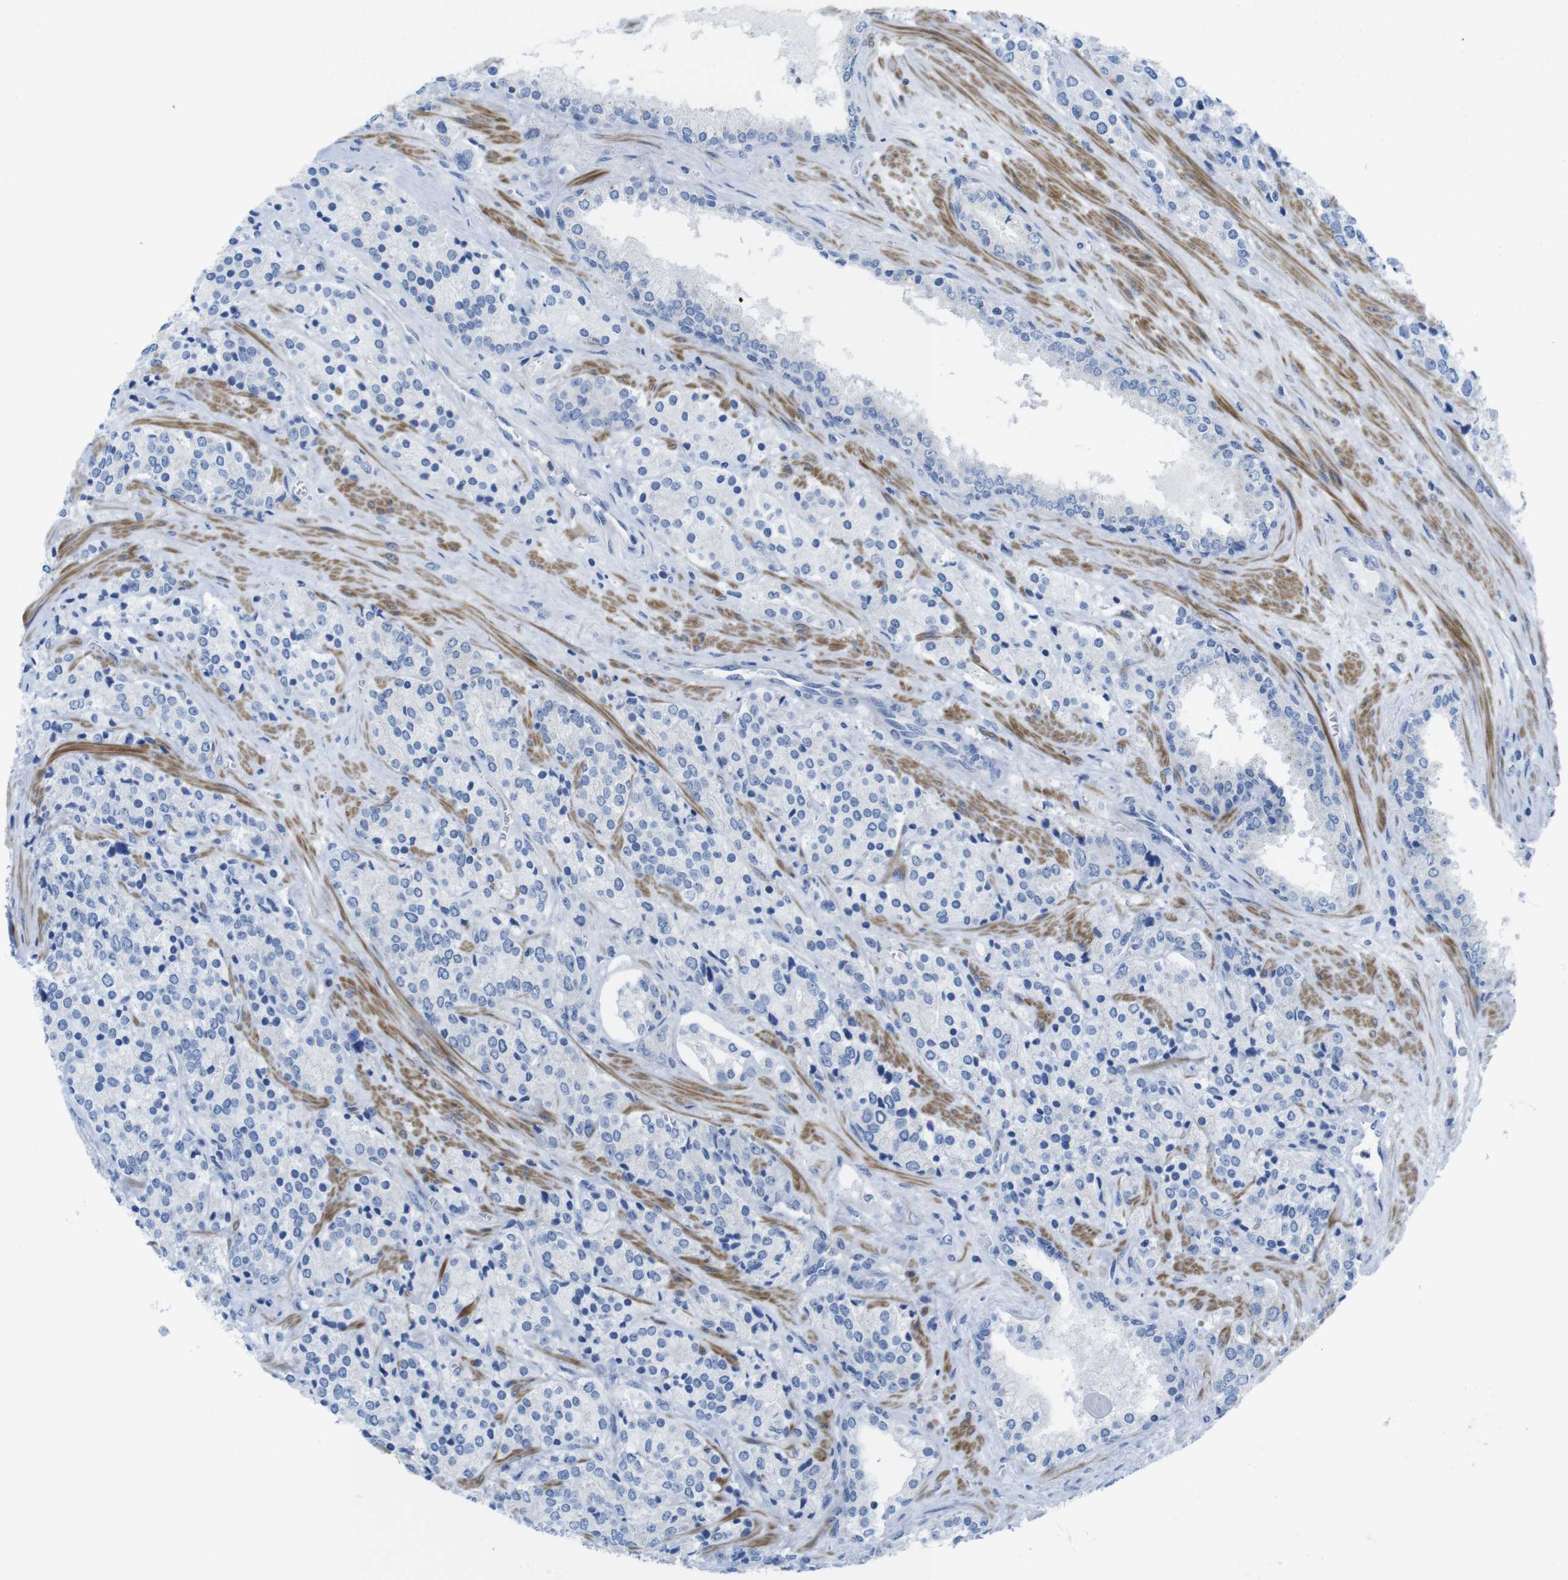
{"staining": {"intensity": "negative", "quantity": "none", "location": "none"}, "tissue": "prostate cancer", "cell_type": "Tumor cells", "image_type": "cancer", "snomed": [{"axis": "morphology", "description": "Adenocarcinoma, High grade"}, {"axis": "topography", "description": "Prostate"}], "caption": "This is a photomicrograph of IHC staining of prostate cancer (adenocarcinoma (high-grade)), which shows no positivity in tumor cells. The staining was performed using DAB (3,3'-diaminobenzidine) to visualize the protein expression in brown, while the nuclei were stained in blue with hematoxylin (Magnification: 20x).", "gene": "ASIC5", "patient": {"sex": "male", "age": 71}}